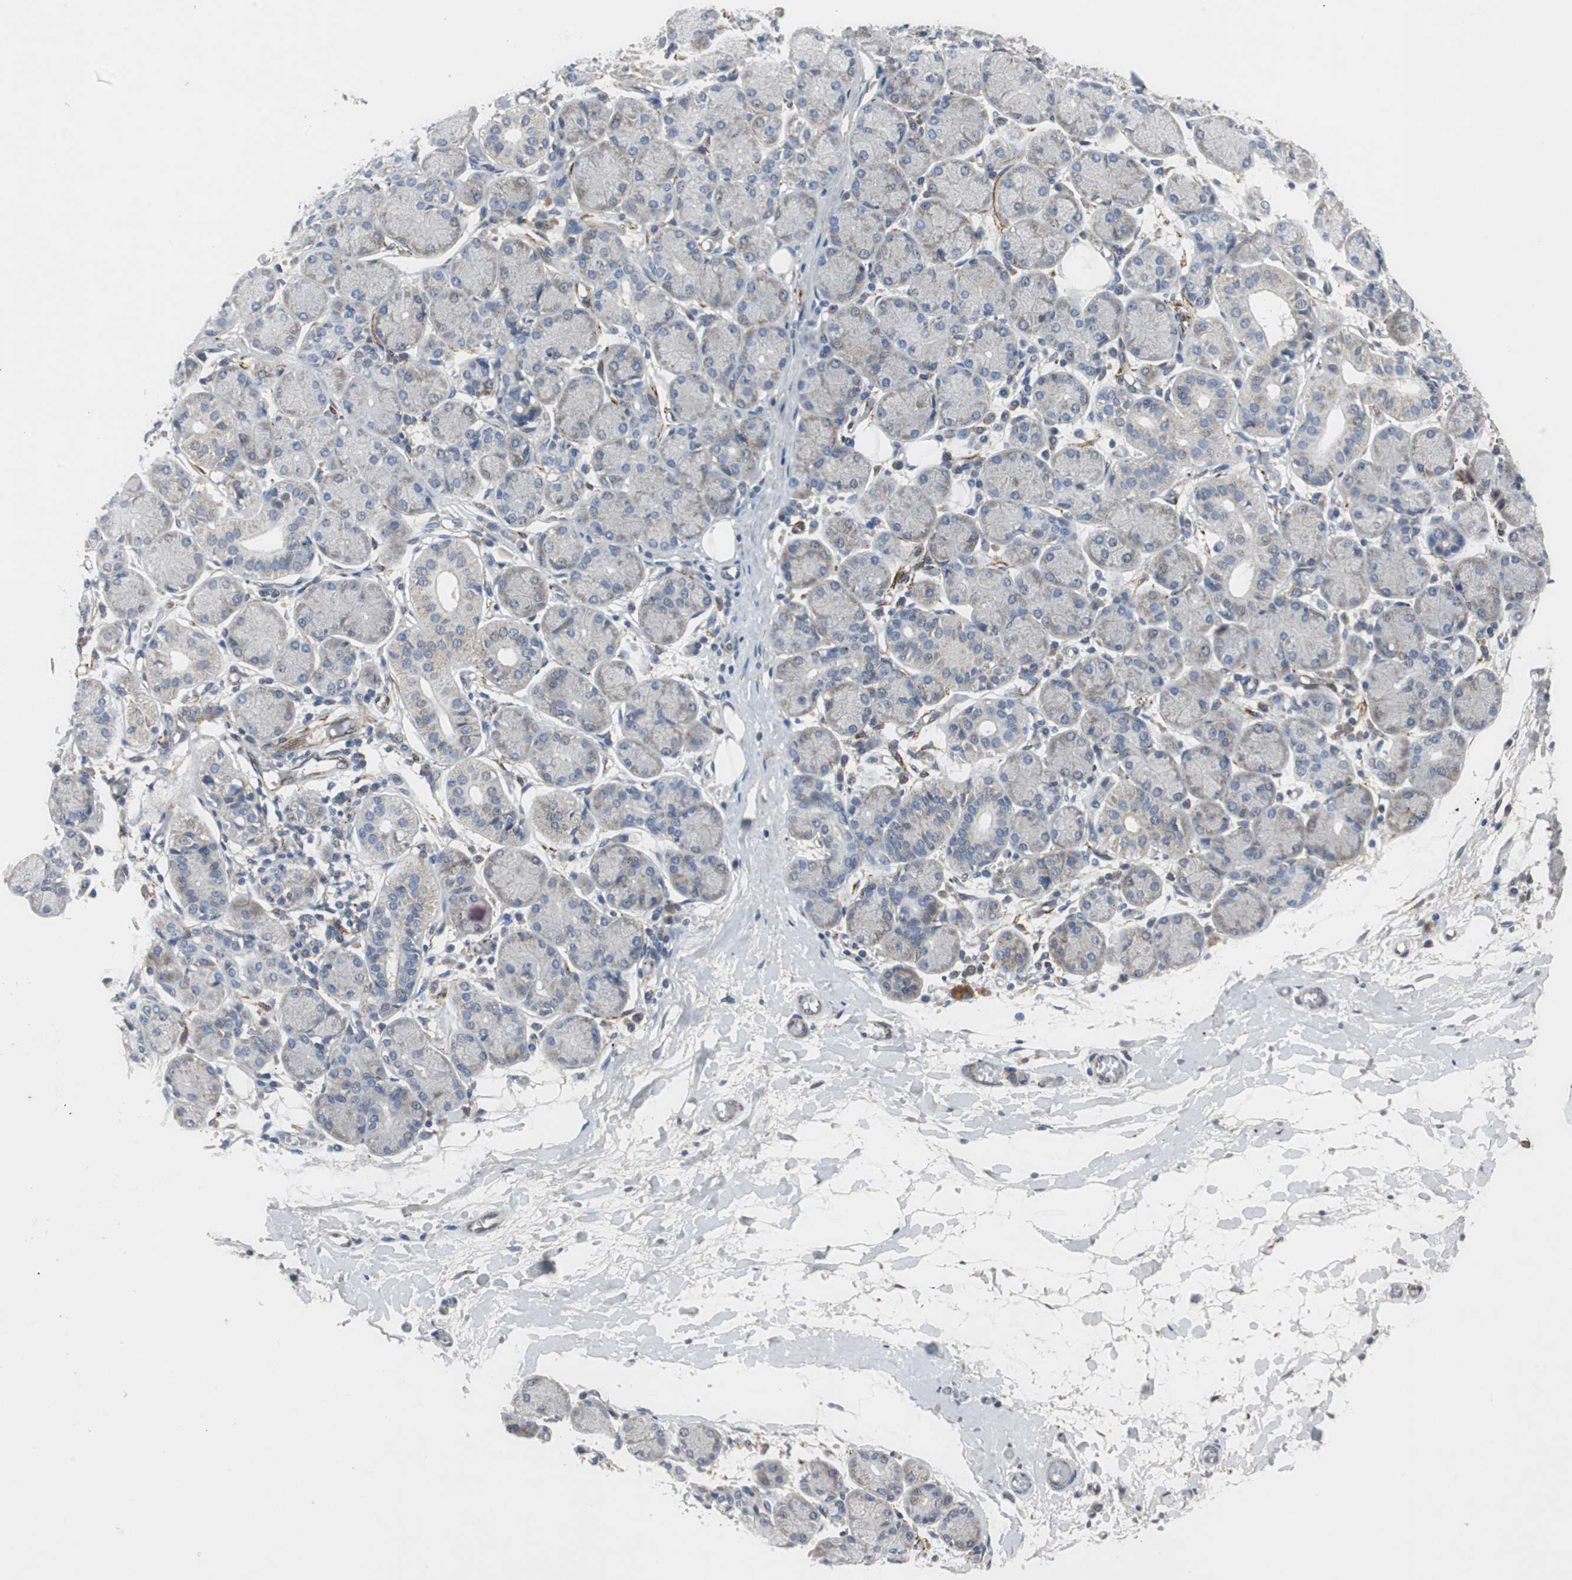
{"staining": {"intensity": "weak", "quantity": "25%-75%", "location": "cytoplasmic/membranous"}, "tissue": "salivary gland", "cell_type": "Glandular cells", "image_type": "normal", "snomed": [{"axis": "morphology", "description": "Normal tissue, NOS"}, {"axis": "topography", "description": "Salivary gland"}], "caption": "Immunohistochemistry (DAB (3,3'-diaminobenzidine)) staining of benign salivary gland displays weak cytoplasmic/membranous protein positivity in approximately 25%-75% of glandular cells. (DAB = brown stain, brightfield microscopy at high magnification).", "gene": "ISCU", "patient": {"sex": "female", "age": 24}}